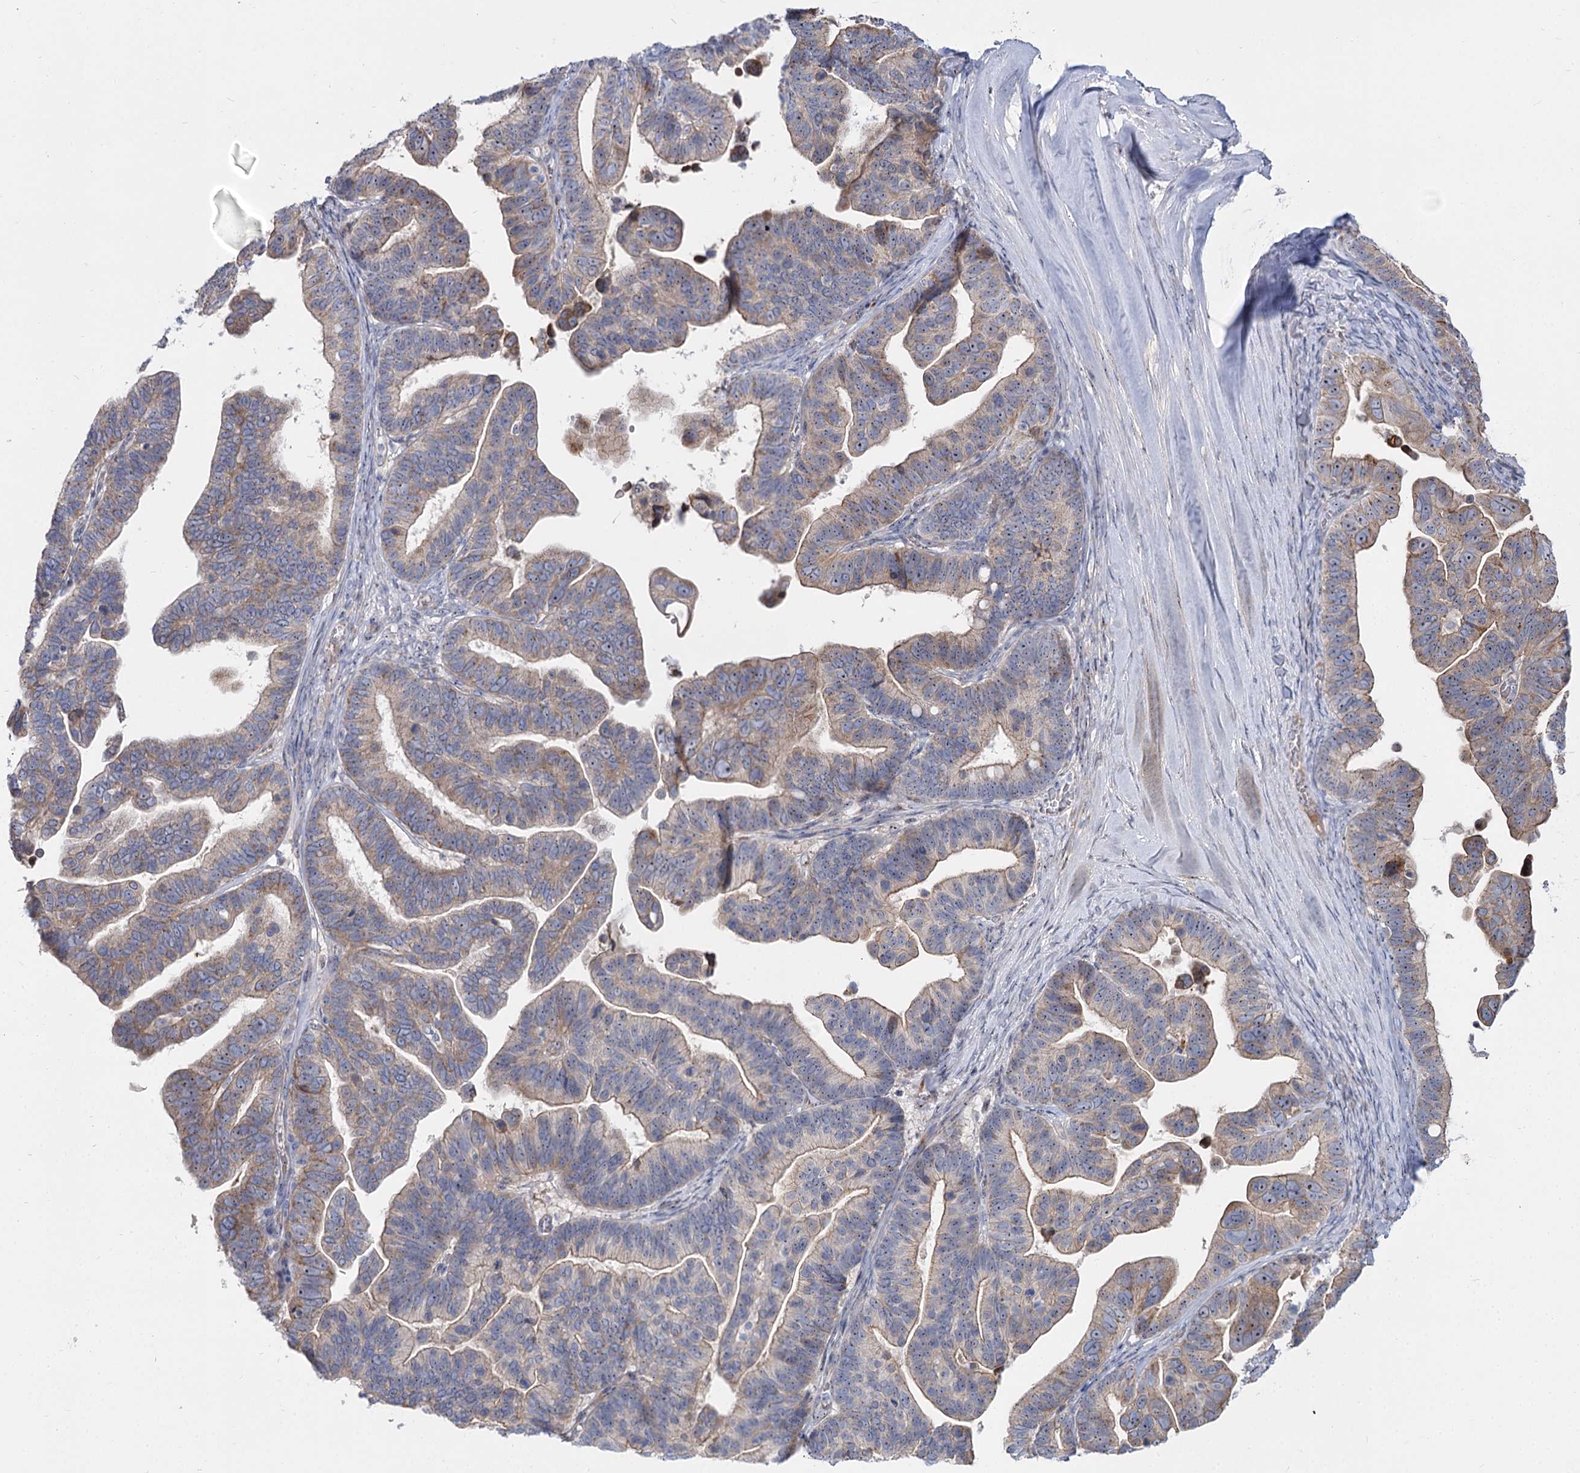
{"staining": {"intensity": "weak", "quantity": "25%-75%", "location": "cytoplasmic/membranous"}, "tissue": "ovarian cancer", "cell_type": "Tumor cells", "image_type": "cancer", "snomed": [{"axis": "morphology", "description": "Cystadenocarcinoma, serous, NOS"}, {"axis": "topography", "description": "Ovary"}], "caption": "Immunohistochemistry (IHC) (DAB) staining of ovarian cancer (serous cystadenocarcinoma) exhibits weak cytoplasmic/membranous protein staining in approximately 25%-75% of tumor cells.", "gene": "SUOX", "patient": {"sex": "female", "age": 56}}